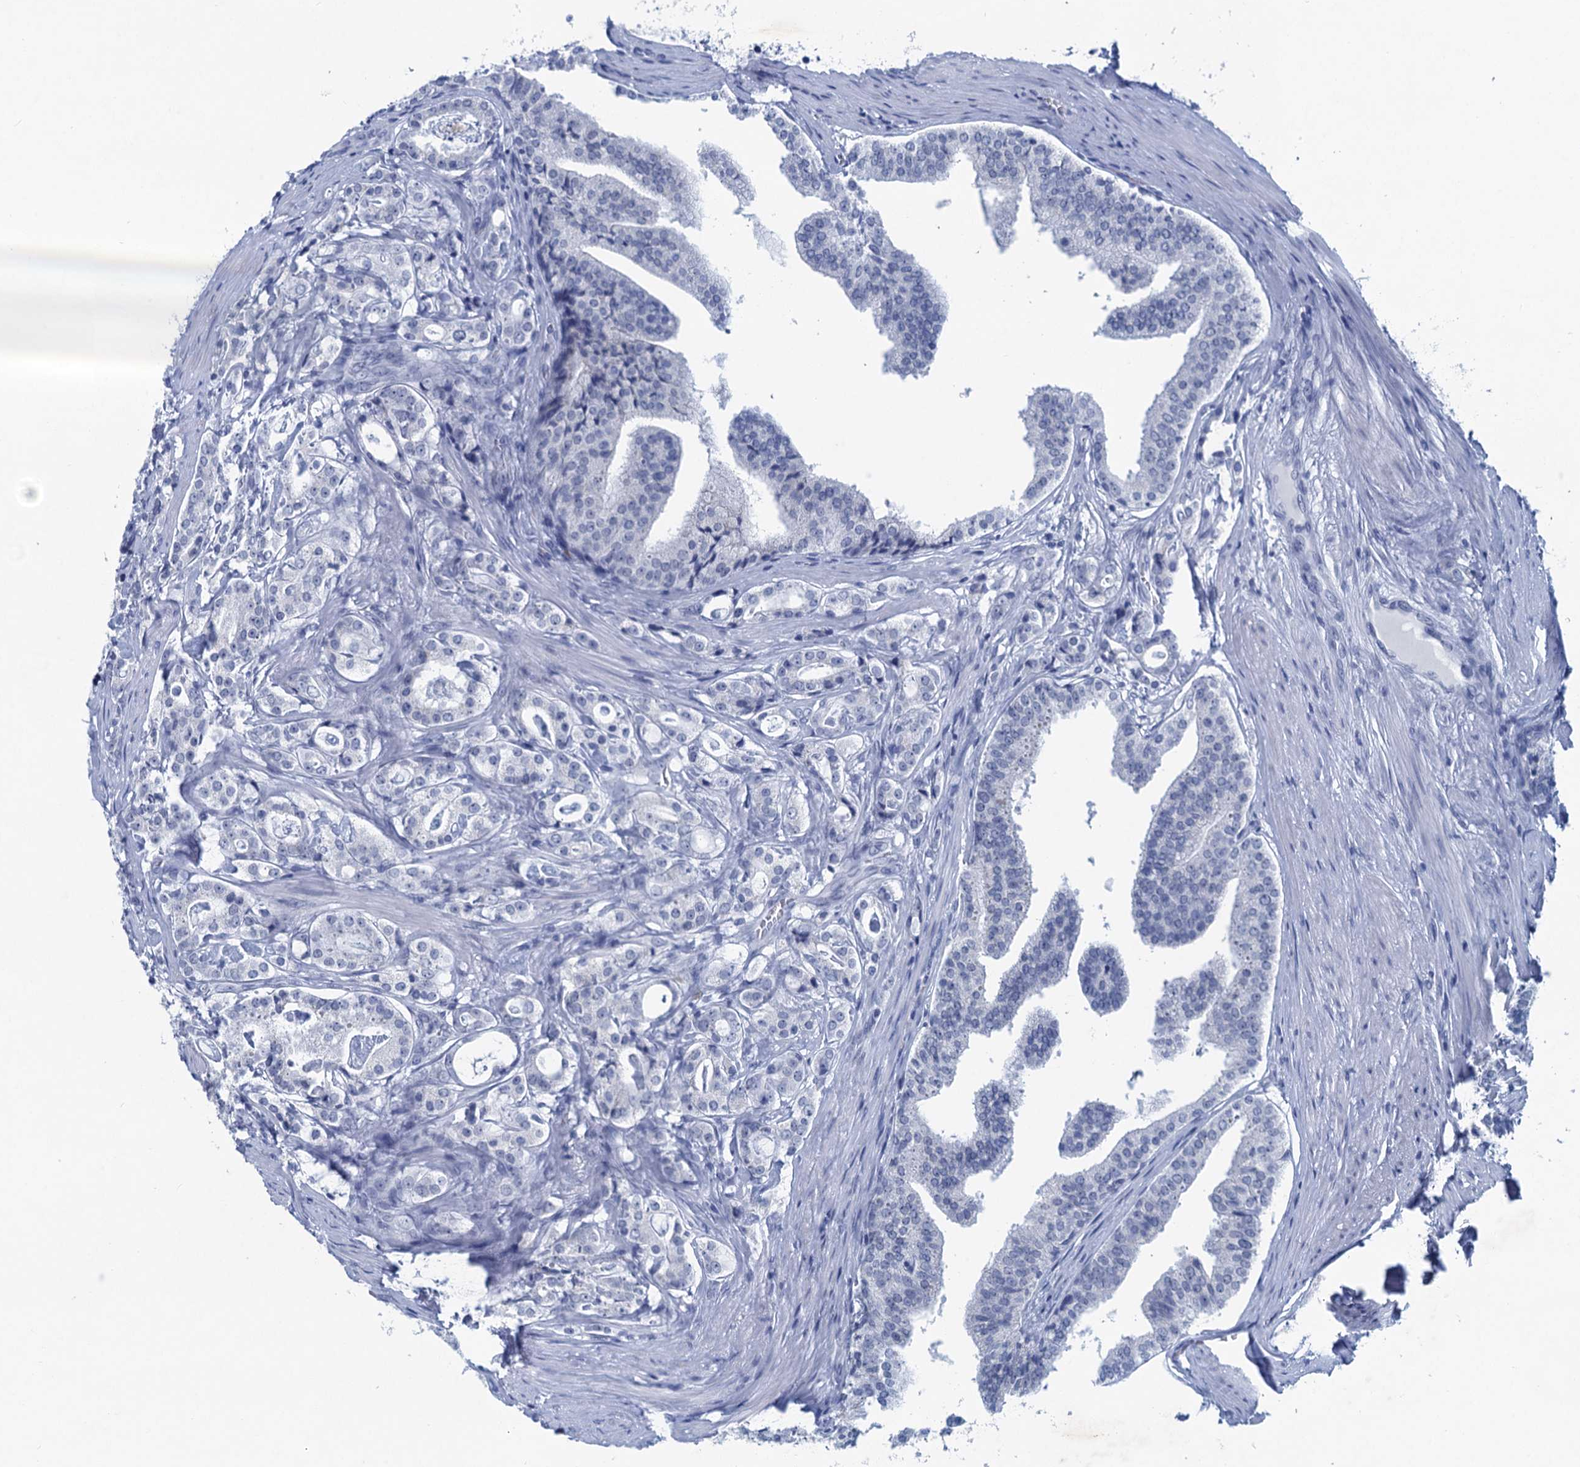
{"staining": {"intensity": "negative", "quantity": "none", "location": "none"}, "tissue": "prostate cancer", "cell_type": "Tumor cells", "image_type": "cancer", "snomed": [{"axis": "morphology", "description": "Adenocarcinoma, High grade"}, {"axis": "topography", "description": "Prostate"}], "caption": "DAB (3,3'-diaminobenzidine) immunohistochemical staining of prostate cancer (high-grade adenocarcinoma) displays no significant positivity in tumor cells.", "gene": "HAPSTR1", "patient": {"sex": "male", "age": 63}}